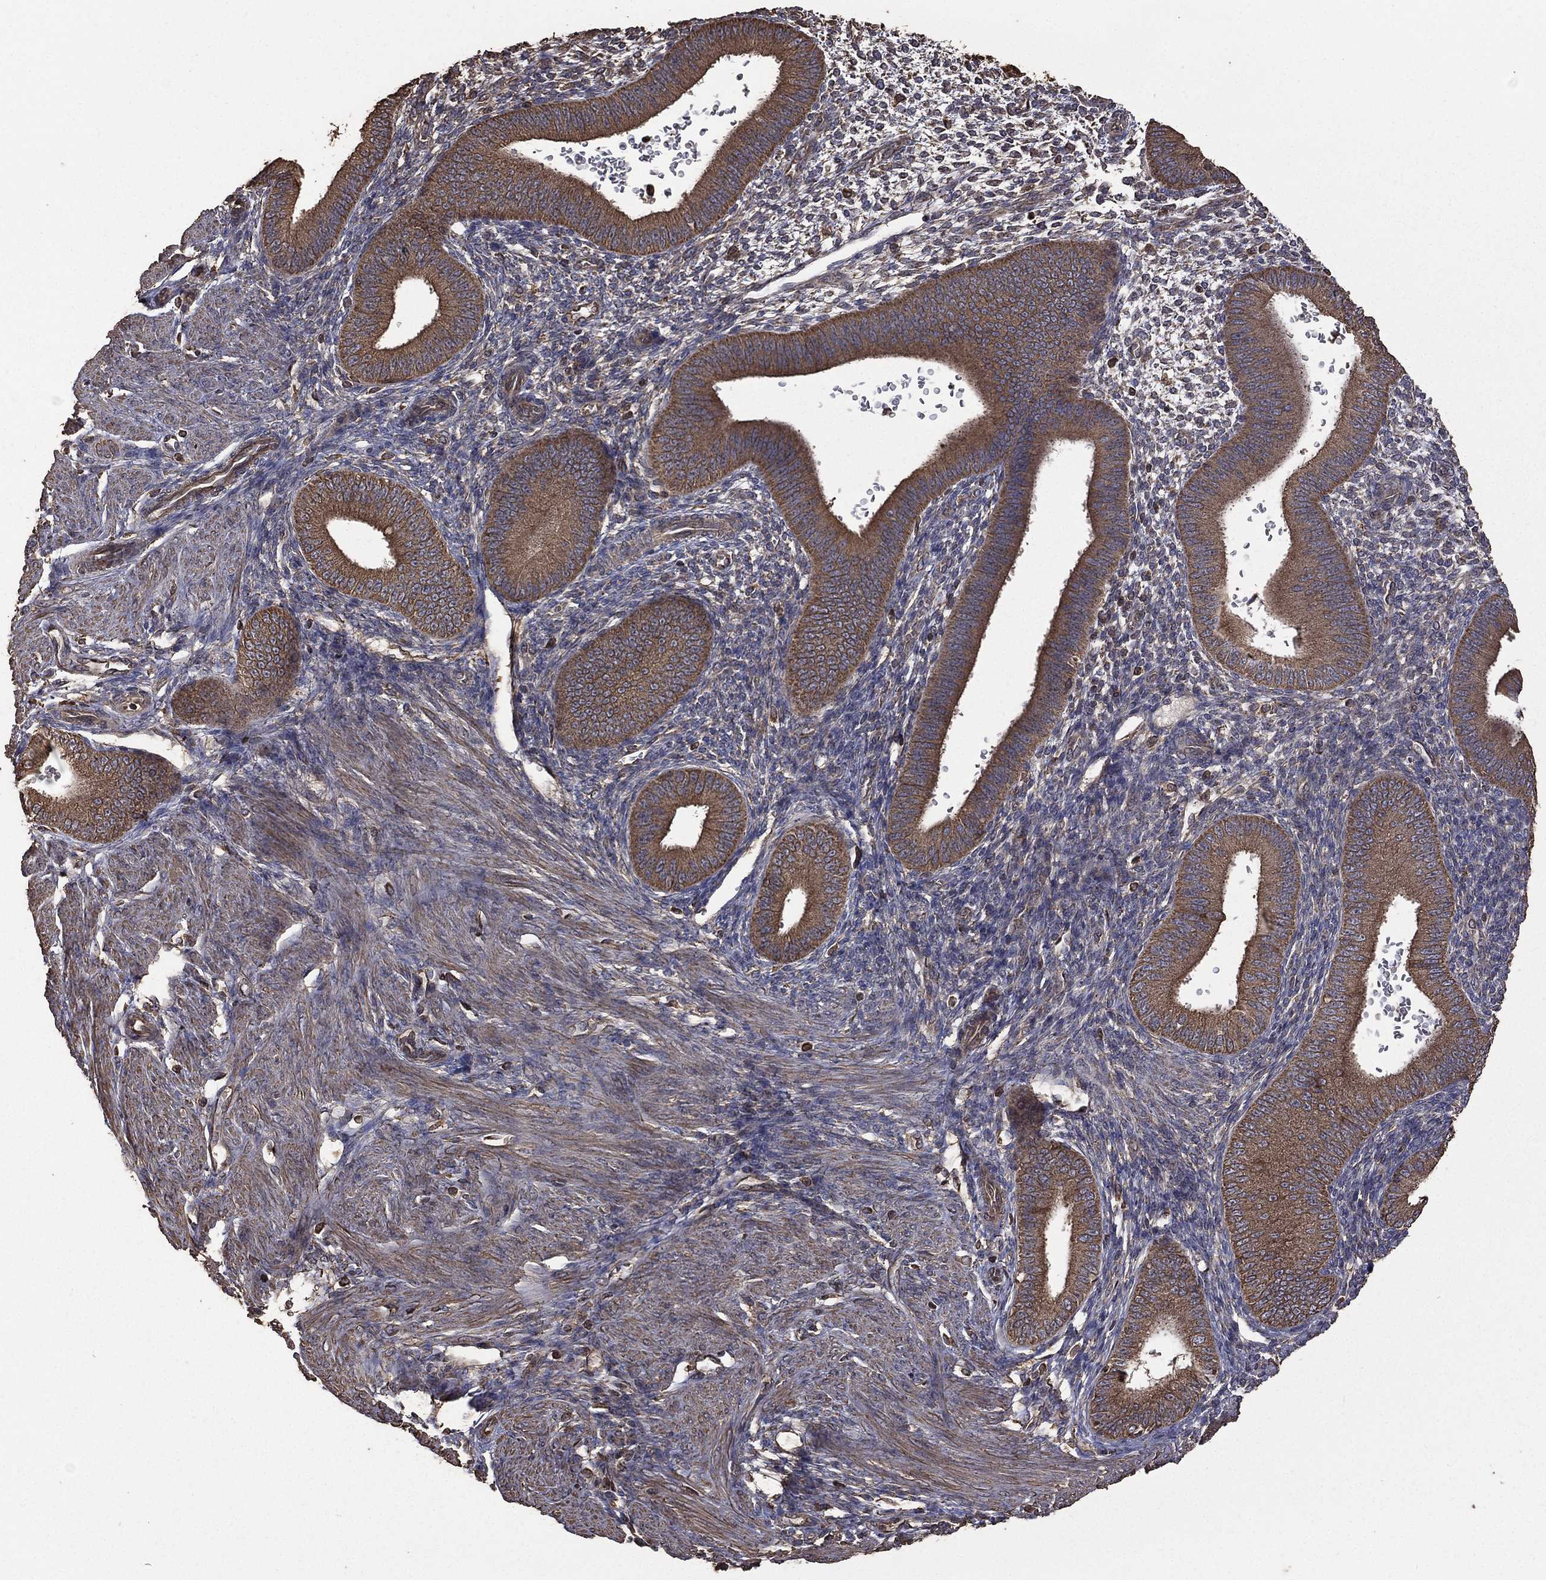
{"staining": {"intensity": "moderate", "quantity": "<25%", "location": "cytoplasmic/membranous"}, "tissue": "endometrium", "cell_type": "Cells in endometrial stroma", "image_type": "normal", "snomed": [{"axis": "morphology", "description": "Normal tissue, NOS"}, {"axis": "topography", "description": "Endometrium"}], "caption": "Immunohistochemical staining of benign endometrium shows low levels of moderate cytoplasmic/membranous expression in about <25% of cells in endometrial stroma.", "gene": "METTL27", "patient": {"sex": "female", "age": 39}}